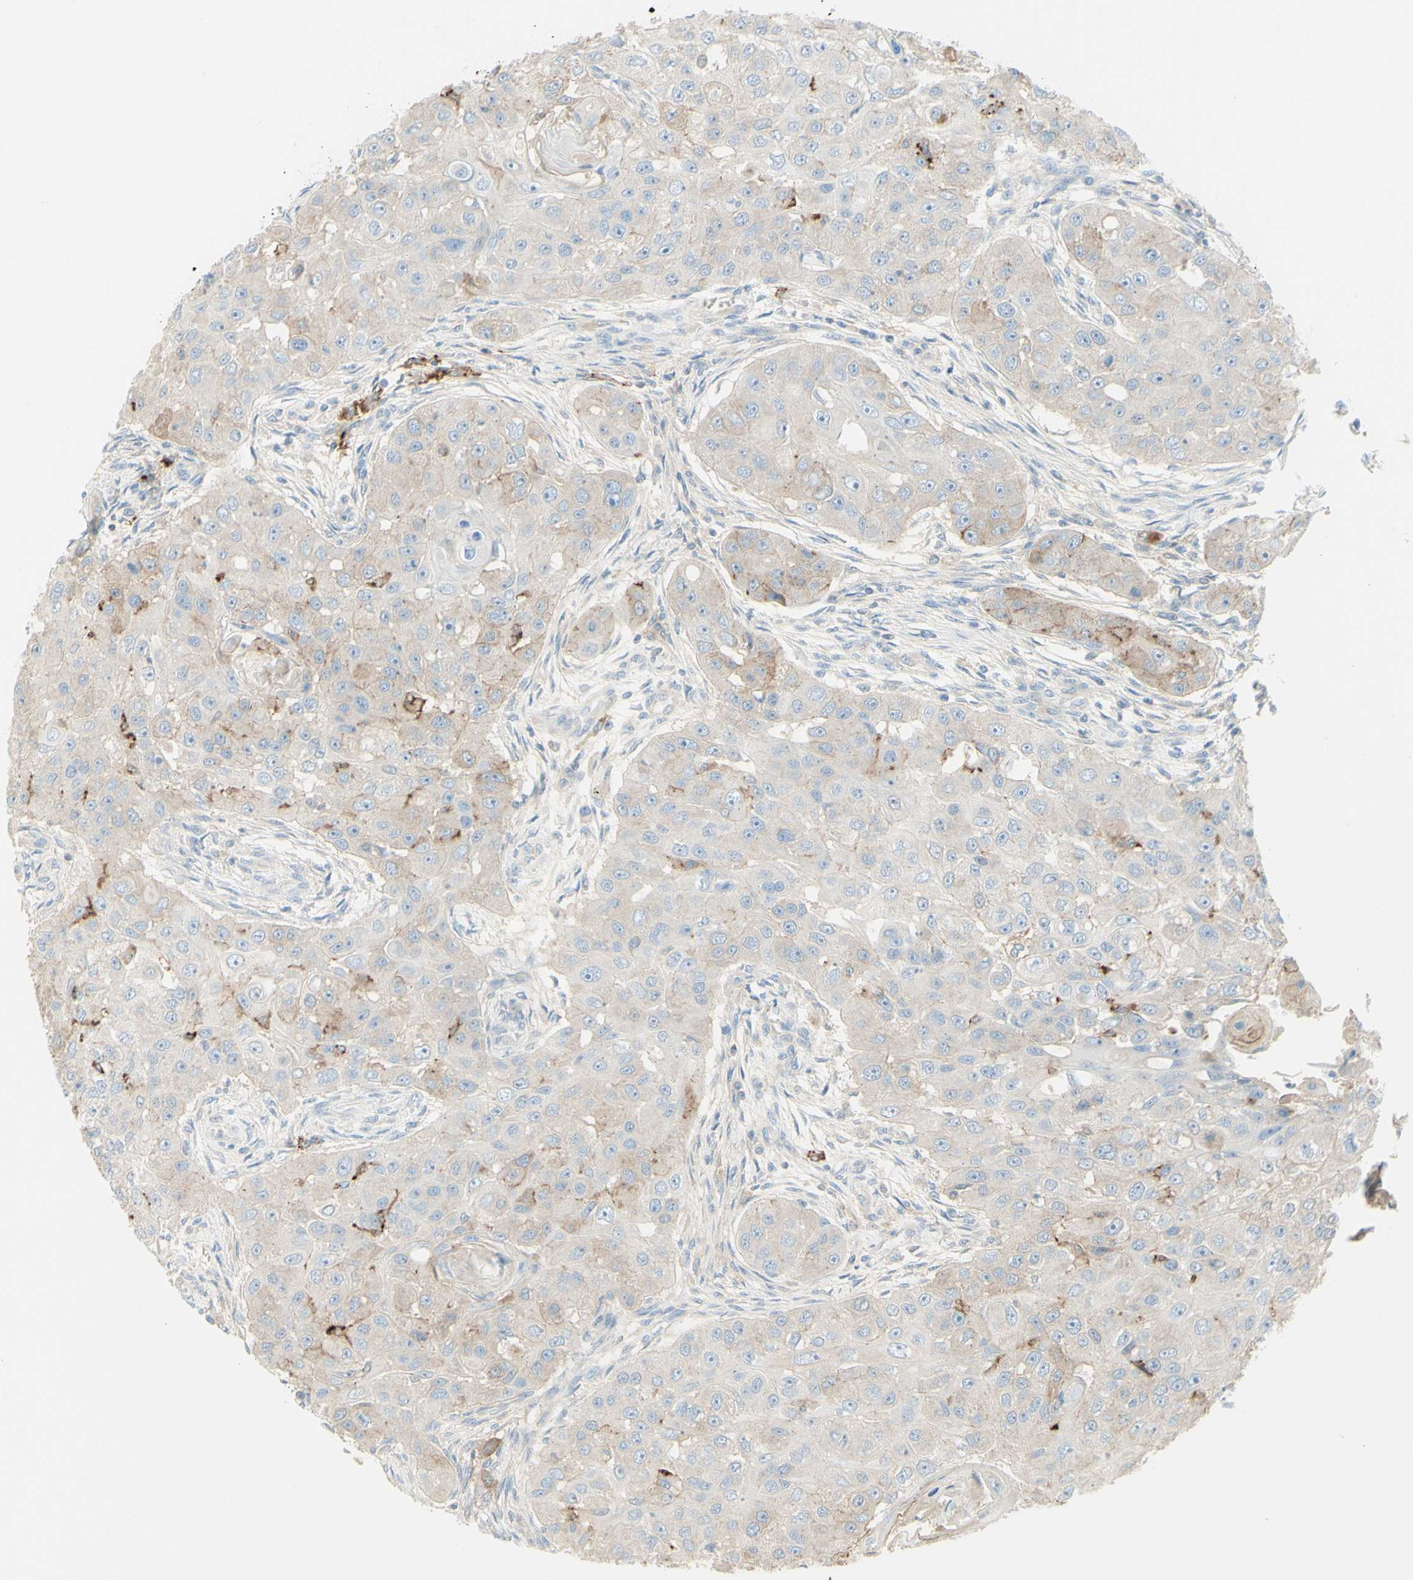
{"staining": {"intensity": "weak", "quantity": ">75%", "location": "cytoplasmic/membranous"}, "tissue": "head and neck cancer", "cell_type": "Tumor cells", "image_type": "cancer", "snomed": [{"axis": "morphology", "description": "Normal tissue, NOS"}, {"axis": "morphology", "description": "Squamous cell carcinoma, NOS"}, {"axis": "topography", "description": "Skeletal muscle"}, {"axis": "topography", "description": "Head-Neck"}], "caption": "Head and neck cancer tissue reveals weak cytoplasmic/membranous staining in about >75% of tumor cells, visualized by immunohistochemistry.", "gene": "ALCAM", "patient": {"sex": "male", "age": 51}}